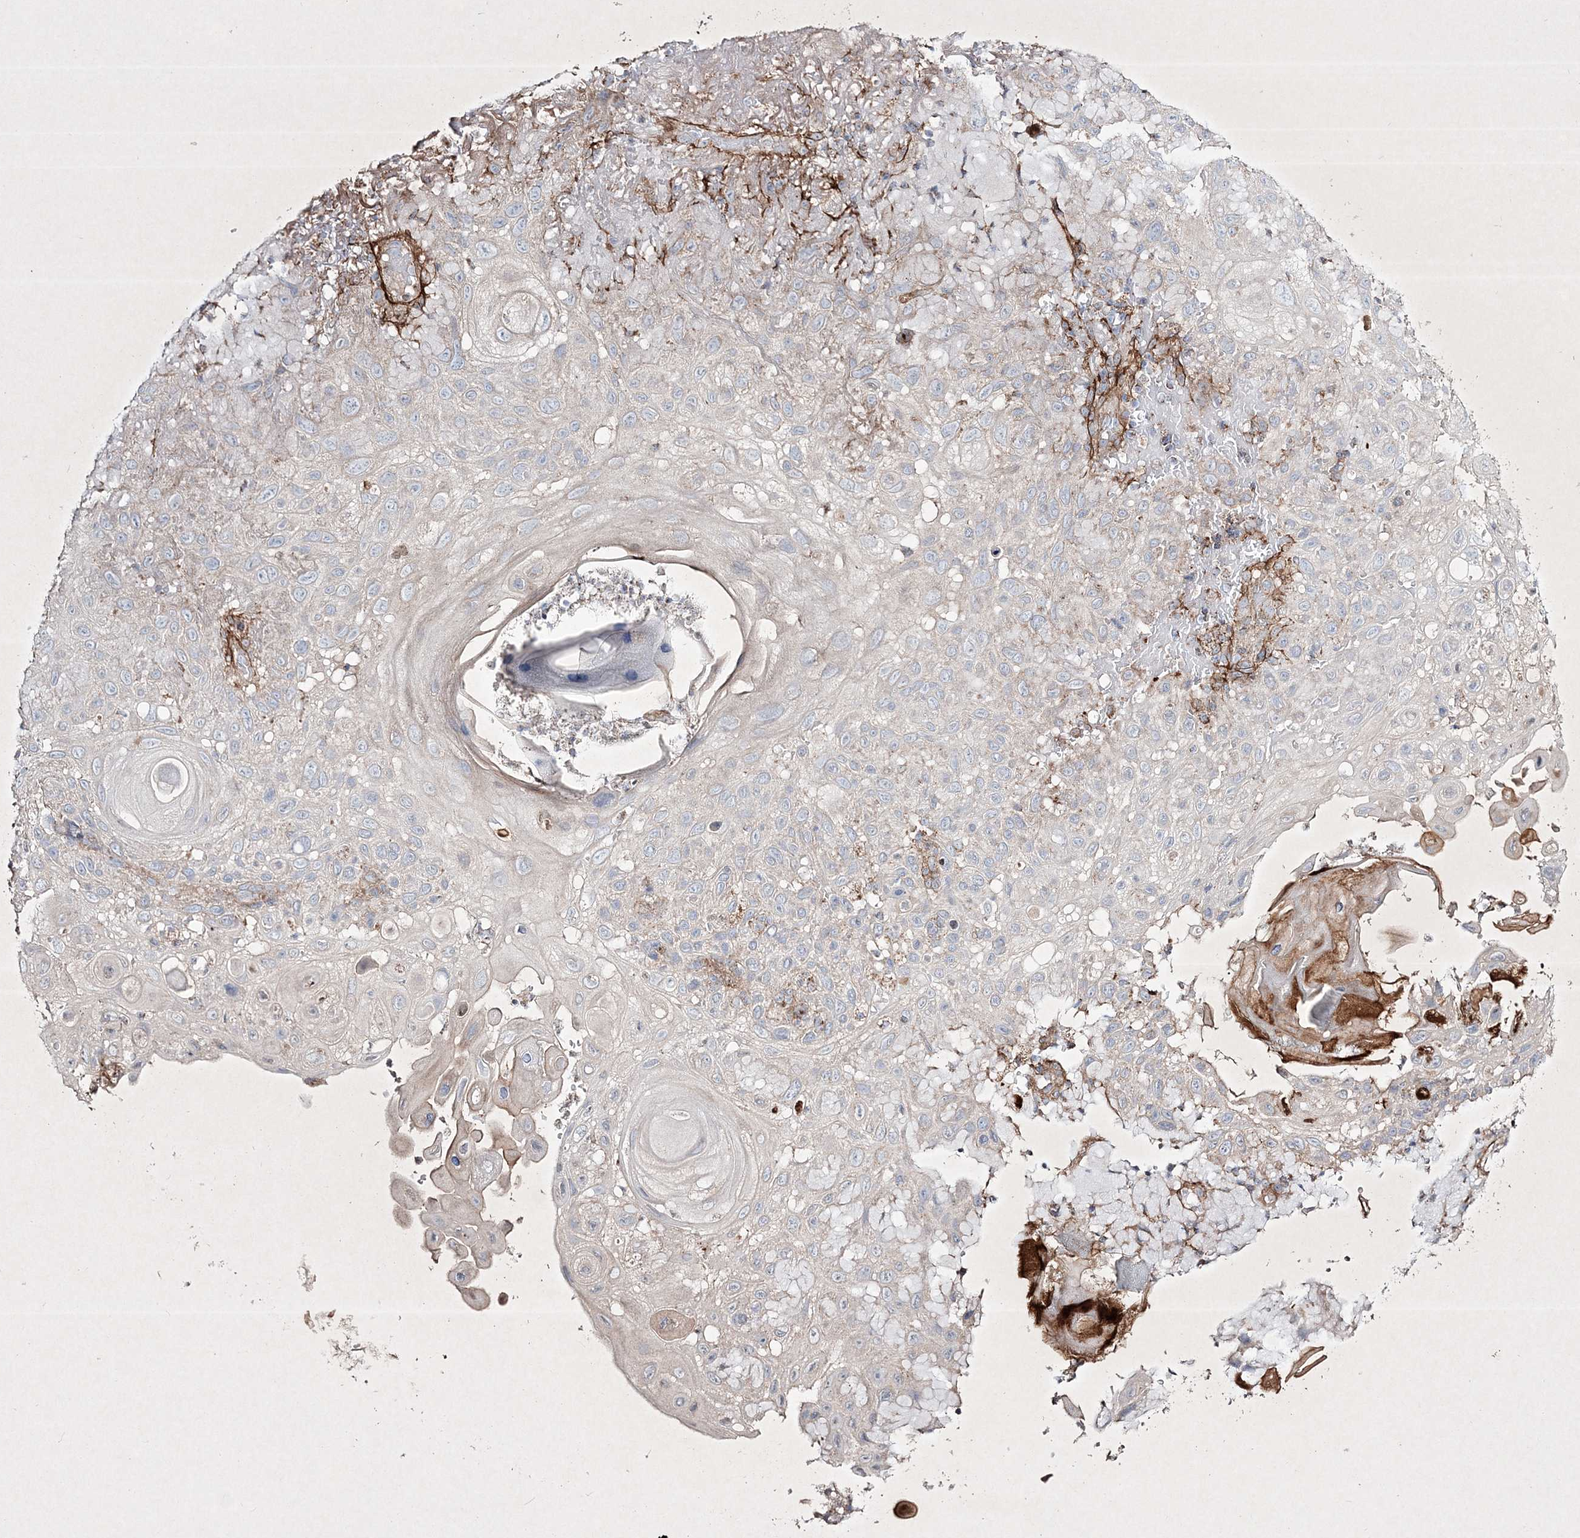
{"staining": {"intensity": "negative", "quantity": "none", "location": "none"}, "tissue": "skin cancer", "cell_type": "Tumor cells", "image_type": "cancer", "snomed": [{"axis": "morphology", "description": "Normal tissue, NOS"}, {"axis": "morphology", "description": "Squamous cell carcinoma, NOS"}, {"axis": "topography", "description": "Skin"}], "caption": "This is a histopathology image of immunohistochemistry (IHC) staining of squamous cell carcinoma (skin), which shows no positivity in tumor cells.", "gene": "RICTOR", "patient": {"sex": "female", "age": 96}}